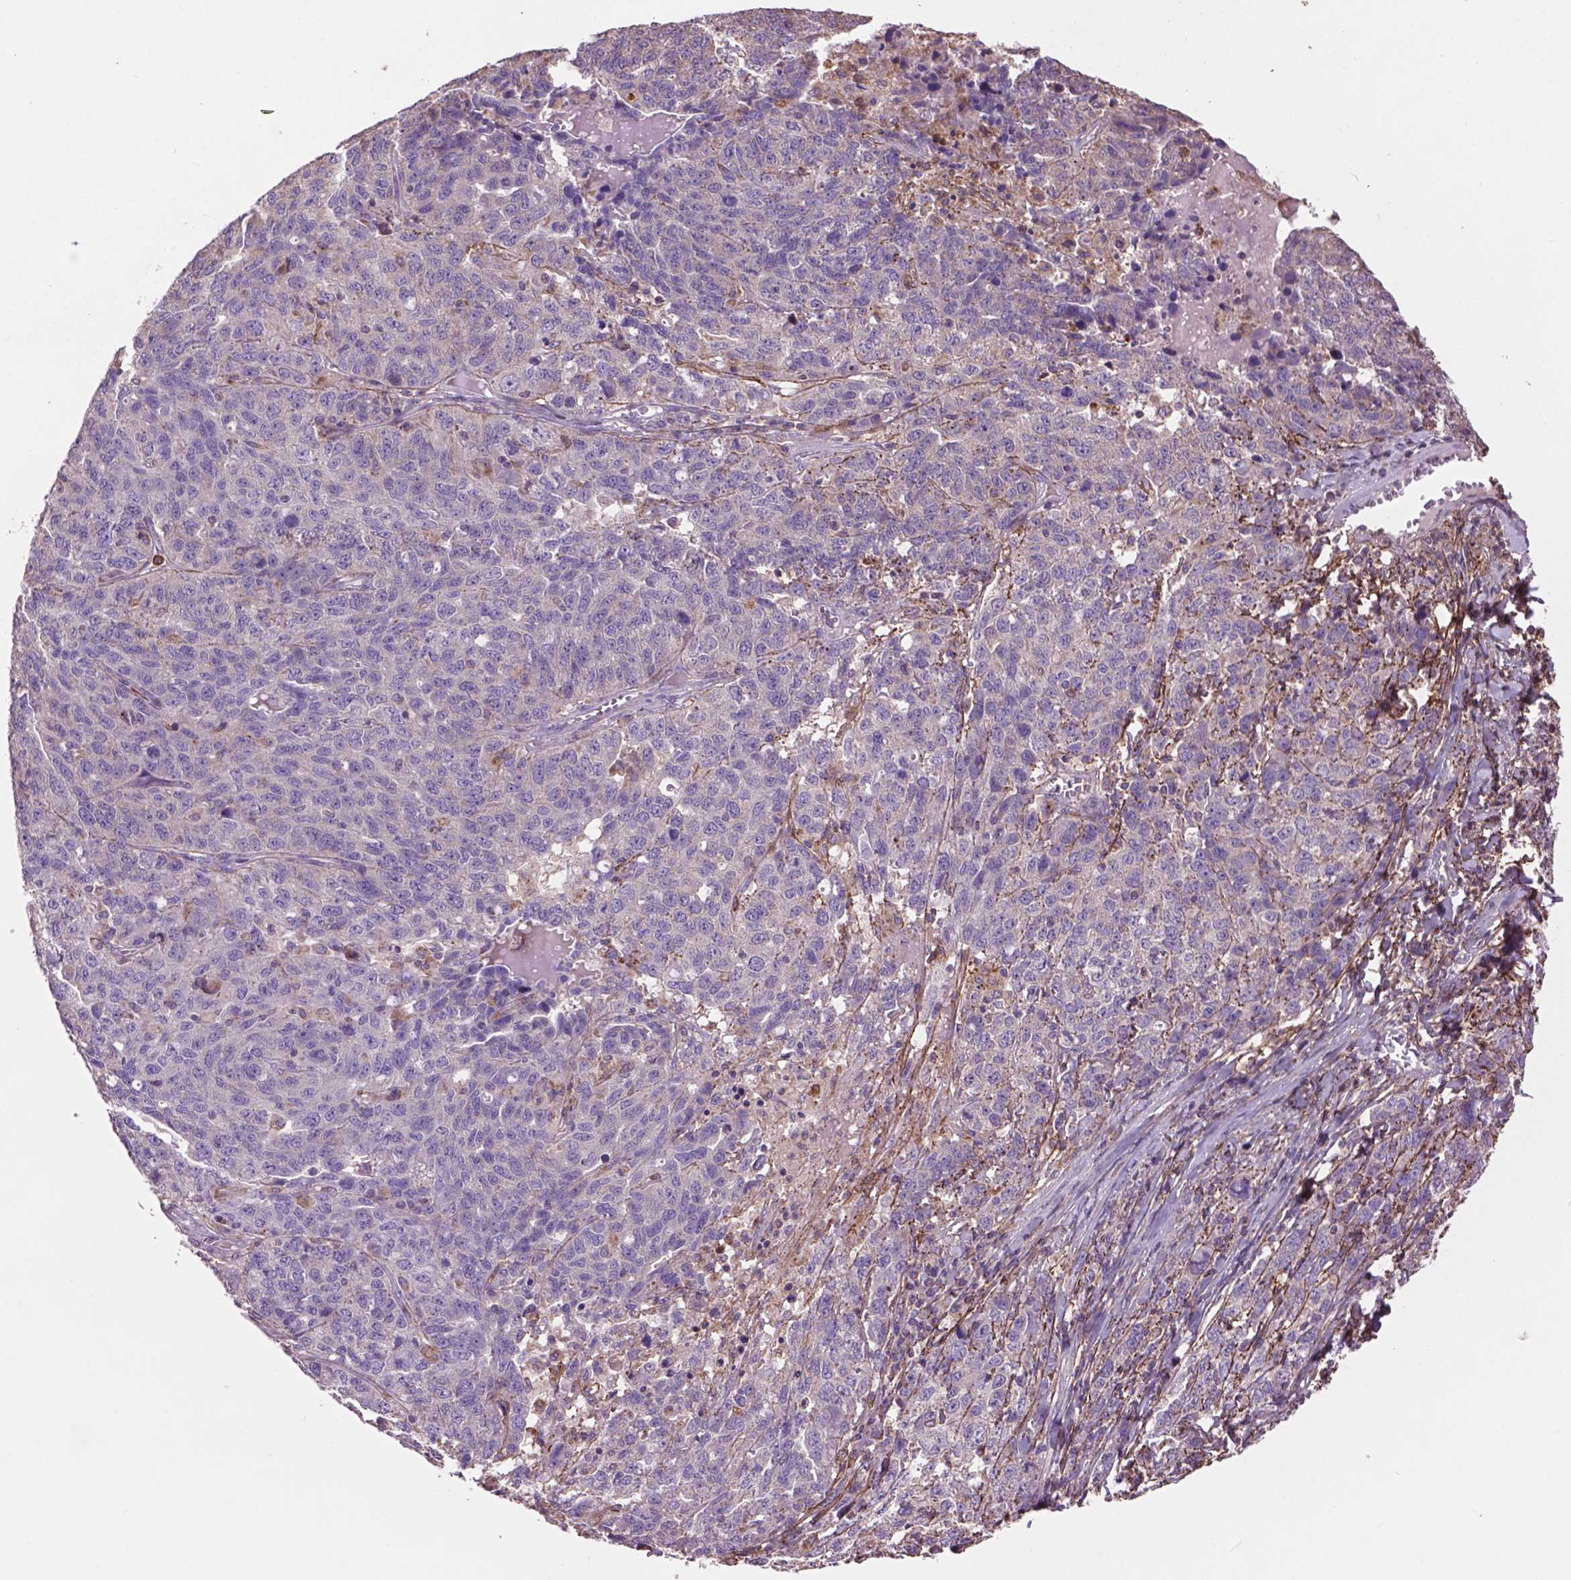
{"staining": {"intensity": "negative", "quantity": "none", "location": "none"}, "tissue": "ovarian cancer", "cell_type": "Tumor cells", "image_type": "cancer", "snomed": [{"axis": "morphology", "description": "Cystadenocarcinoma, serous, NOS"}, {"axis": "topography", "description": "Ovary"}], "caption": "Tumor cells show no significant protein positivity in serous cystadenocarcinoma (ovarian). (Immunohistochemistry (ihc), brightfield microscopy, high magnification).", "gene": "LRRC3C", "patient": {"sex": "female", "age": 71}}